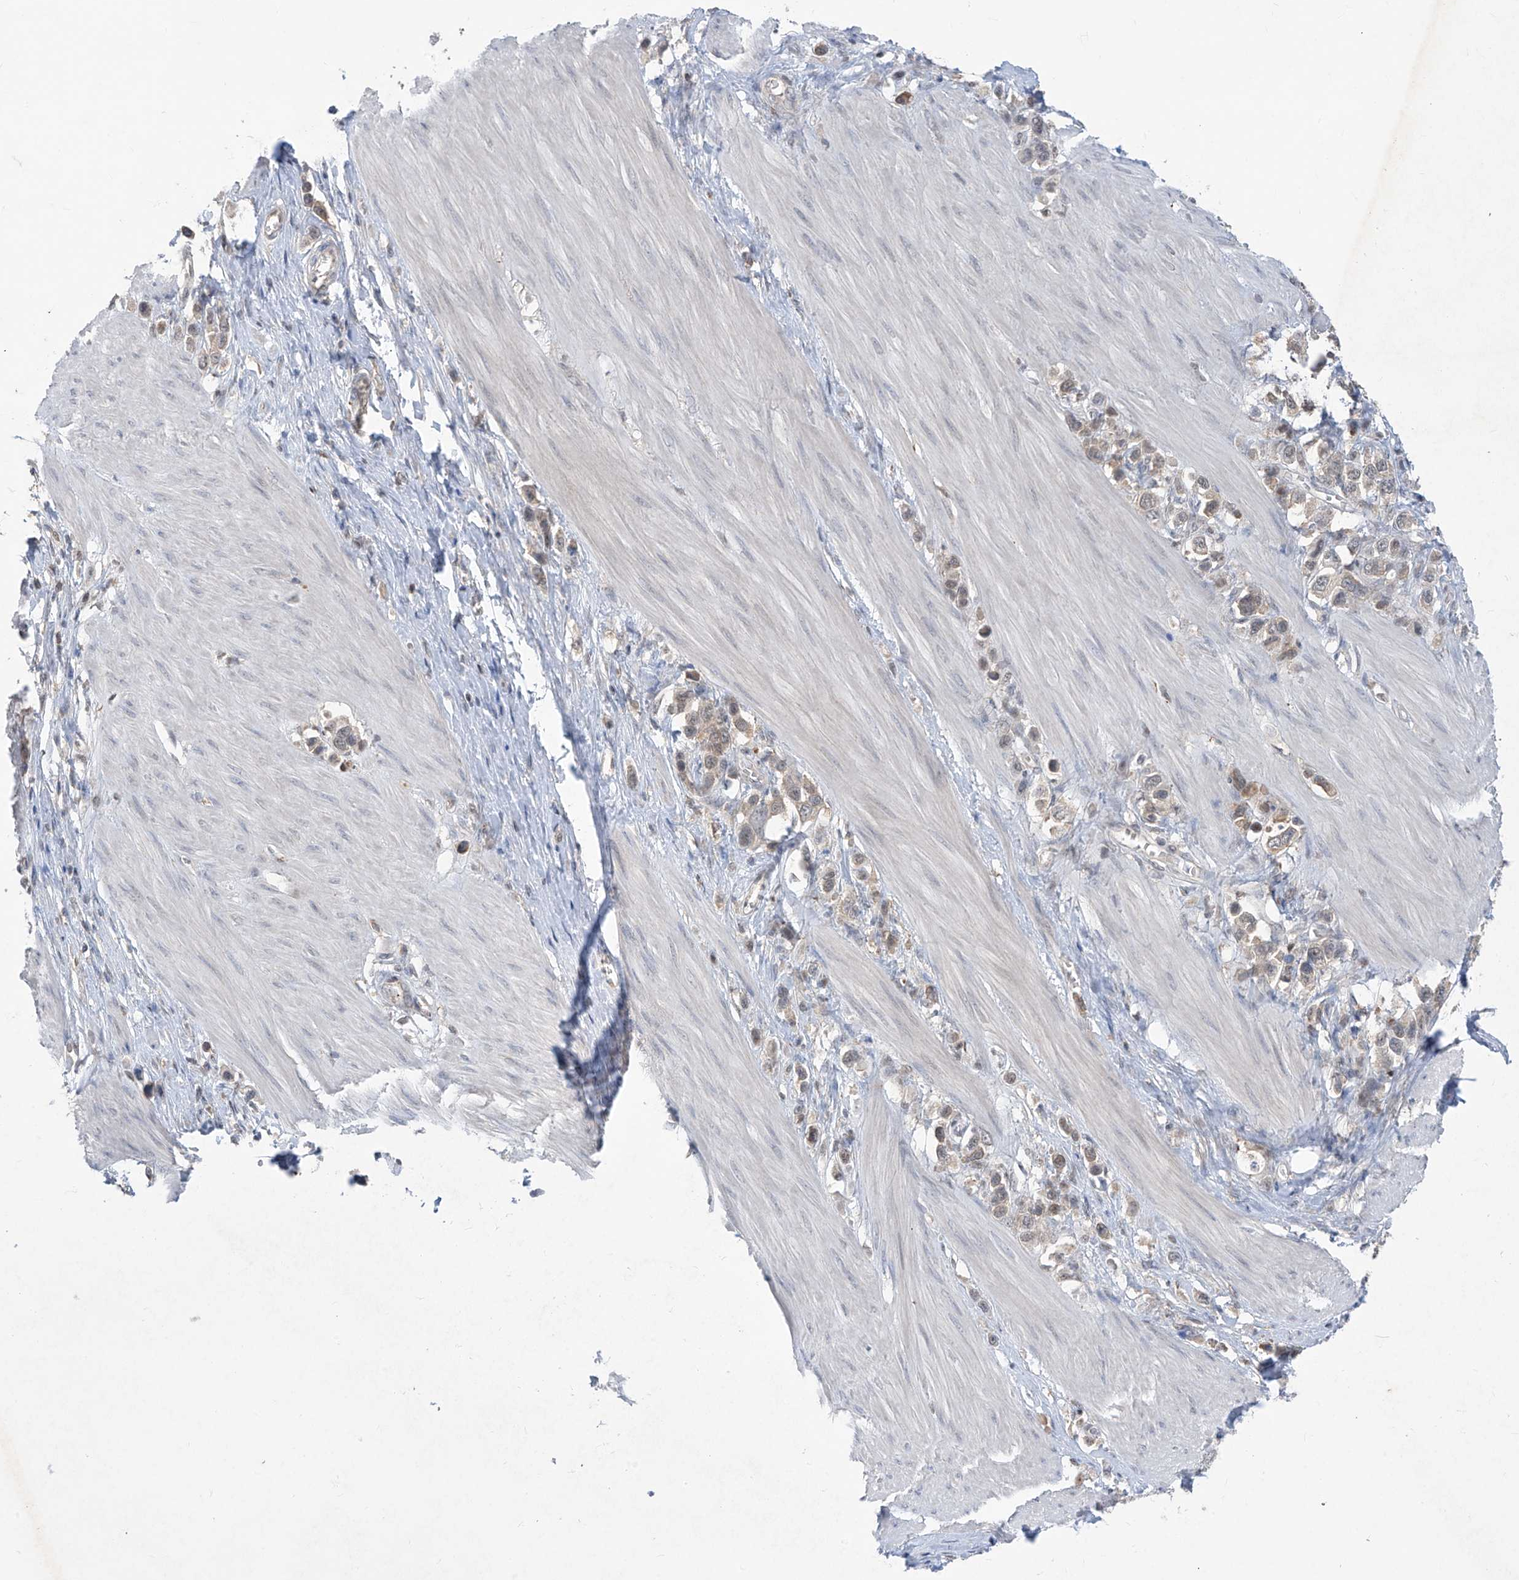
{"staining": {"intensity": "weak", "quantity": "<25%", "location": "cytoplasmic/membranous"}, "tissue": "stomach cancer", "cell_type": "Tumor cells", "image_type": "cancer", "snomed": [{"axis": "morphology", "description": "Adenocarcinoma, NOS"}, {"axis": "topography", "description": "Stomach"}], "caption": "DAB (3,3'-diaminobenzidine) immunohistochemical staining of human stomach adenocarcinoma shows no significant staining in tumor cells.", "gene": "ZNF358", "patient": {"sex": "female", "age": 65}}